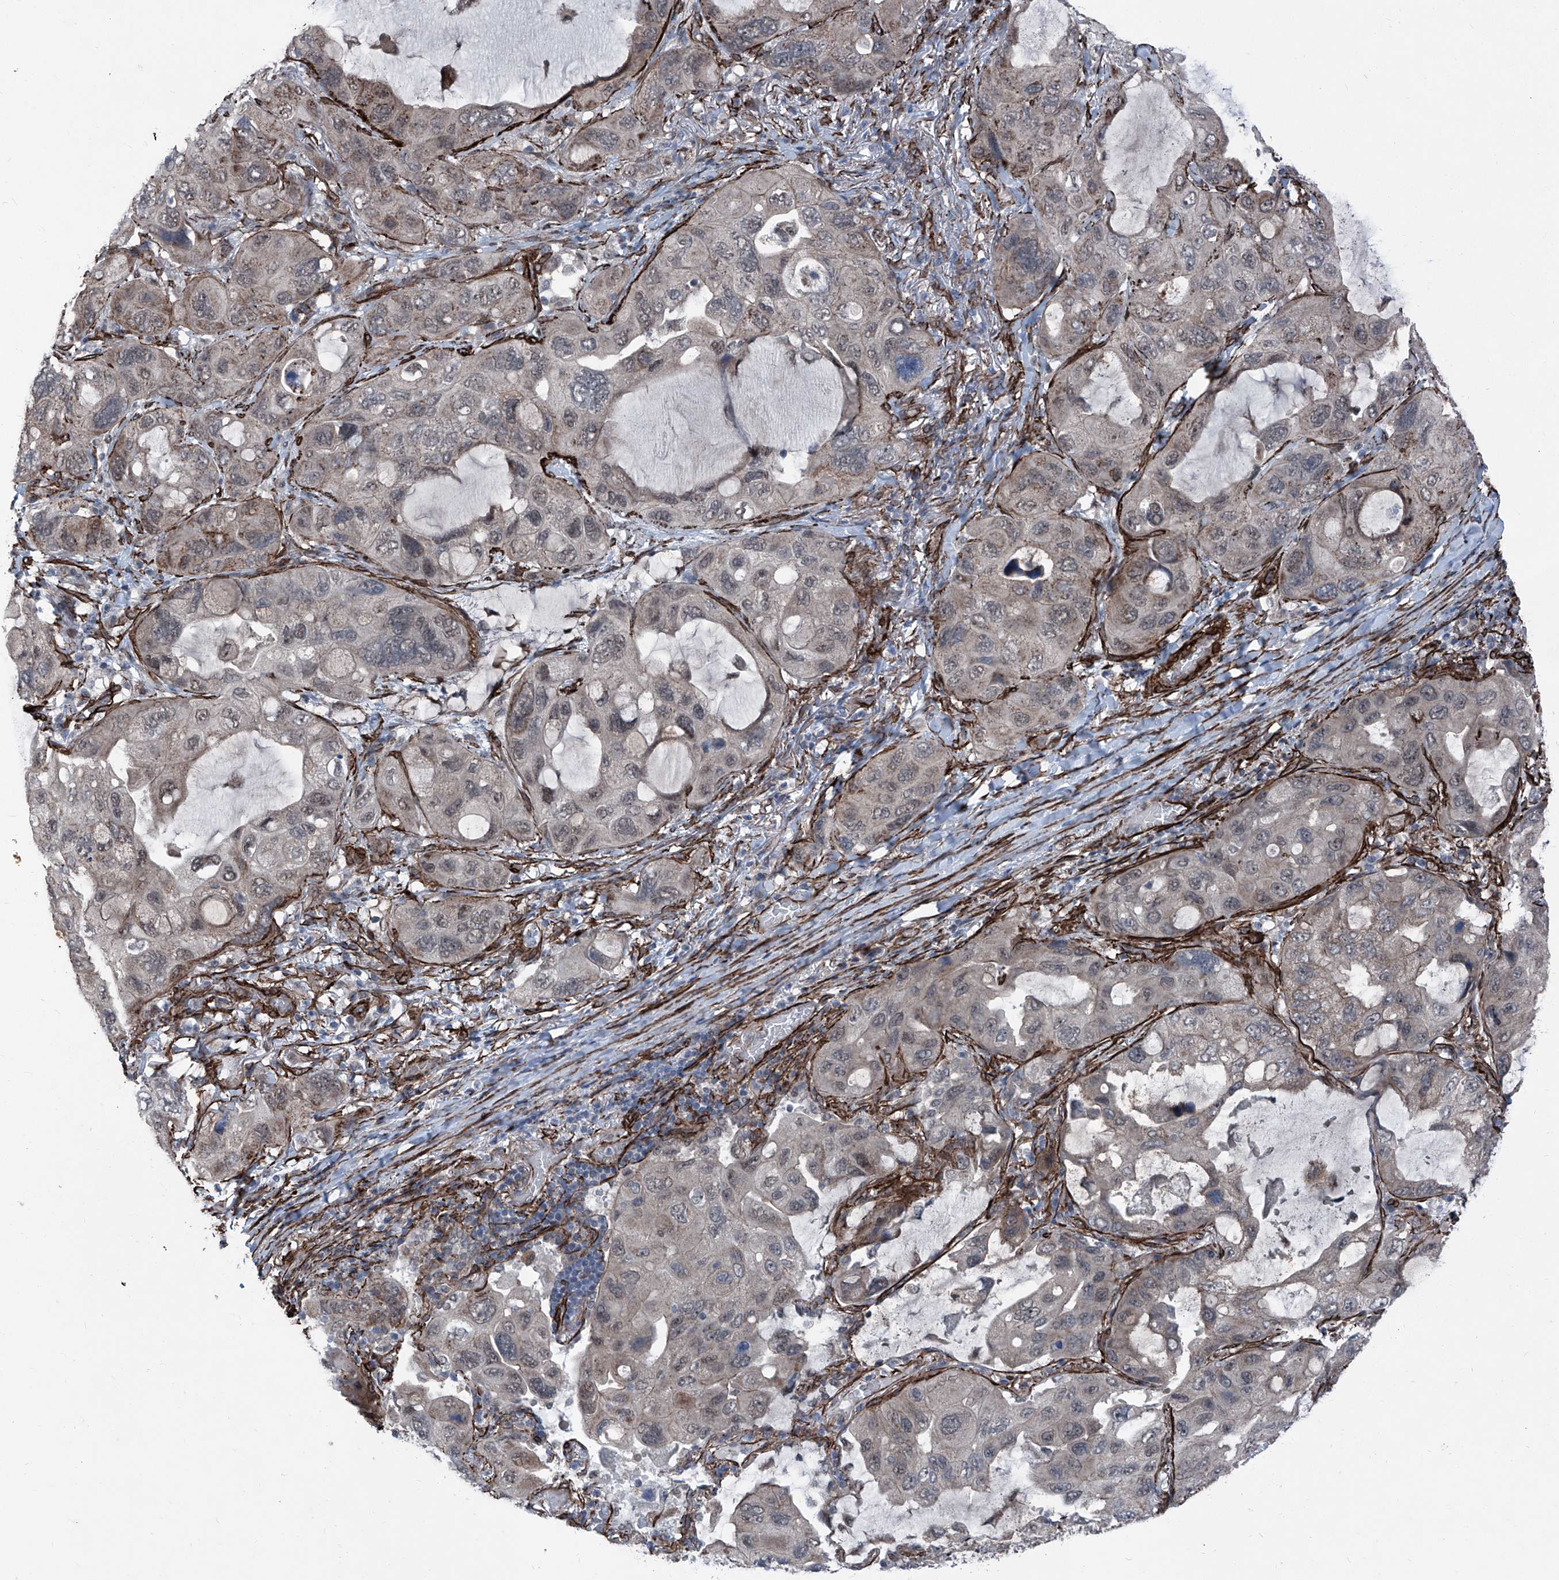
{"staining": {"intensity": "negative", "quantity": "none", "location": "none"}, "tissue": "lung cancer", "cell_type": "Tumor cells", "image_type": "cancer", "snomed": [{"axis": "morphology", "description": "Squamous cell carcinoma, NOS"}, {"axis": "topography", "description": "Lung"}], "caption": "DAB immunohistochemical staining of lung squamous cell carcinoma exhibits no significant expression in tumor cells.", "gene": "COA7", "patient": {"sex": "female", "age": 73}}